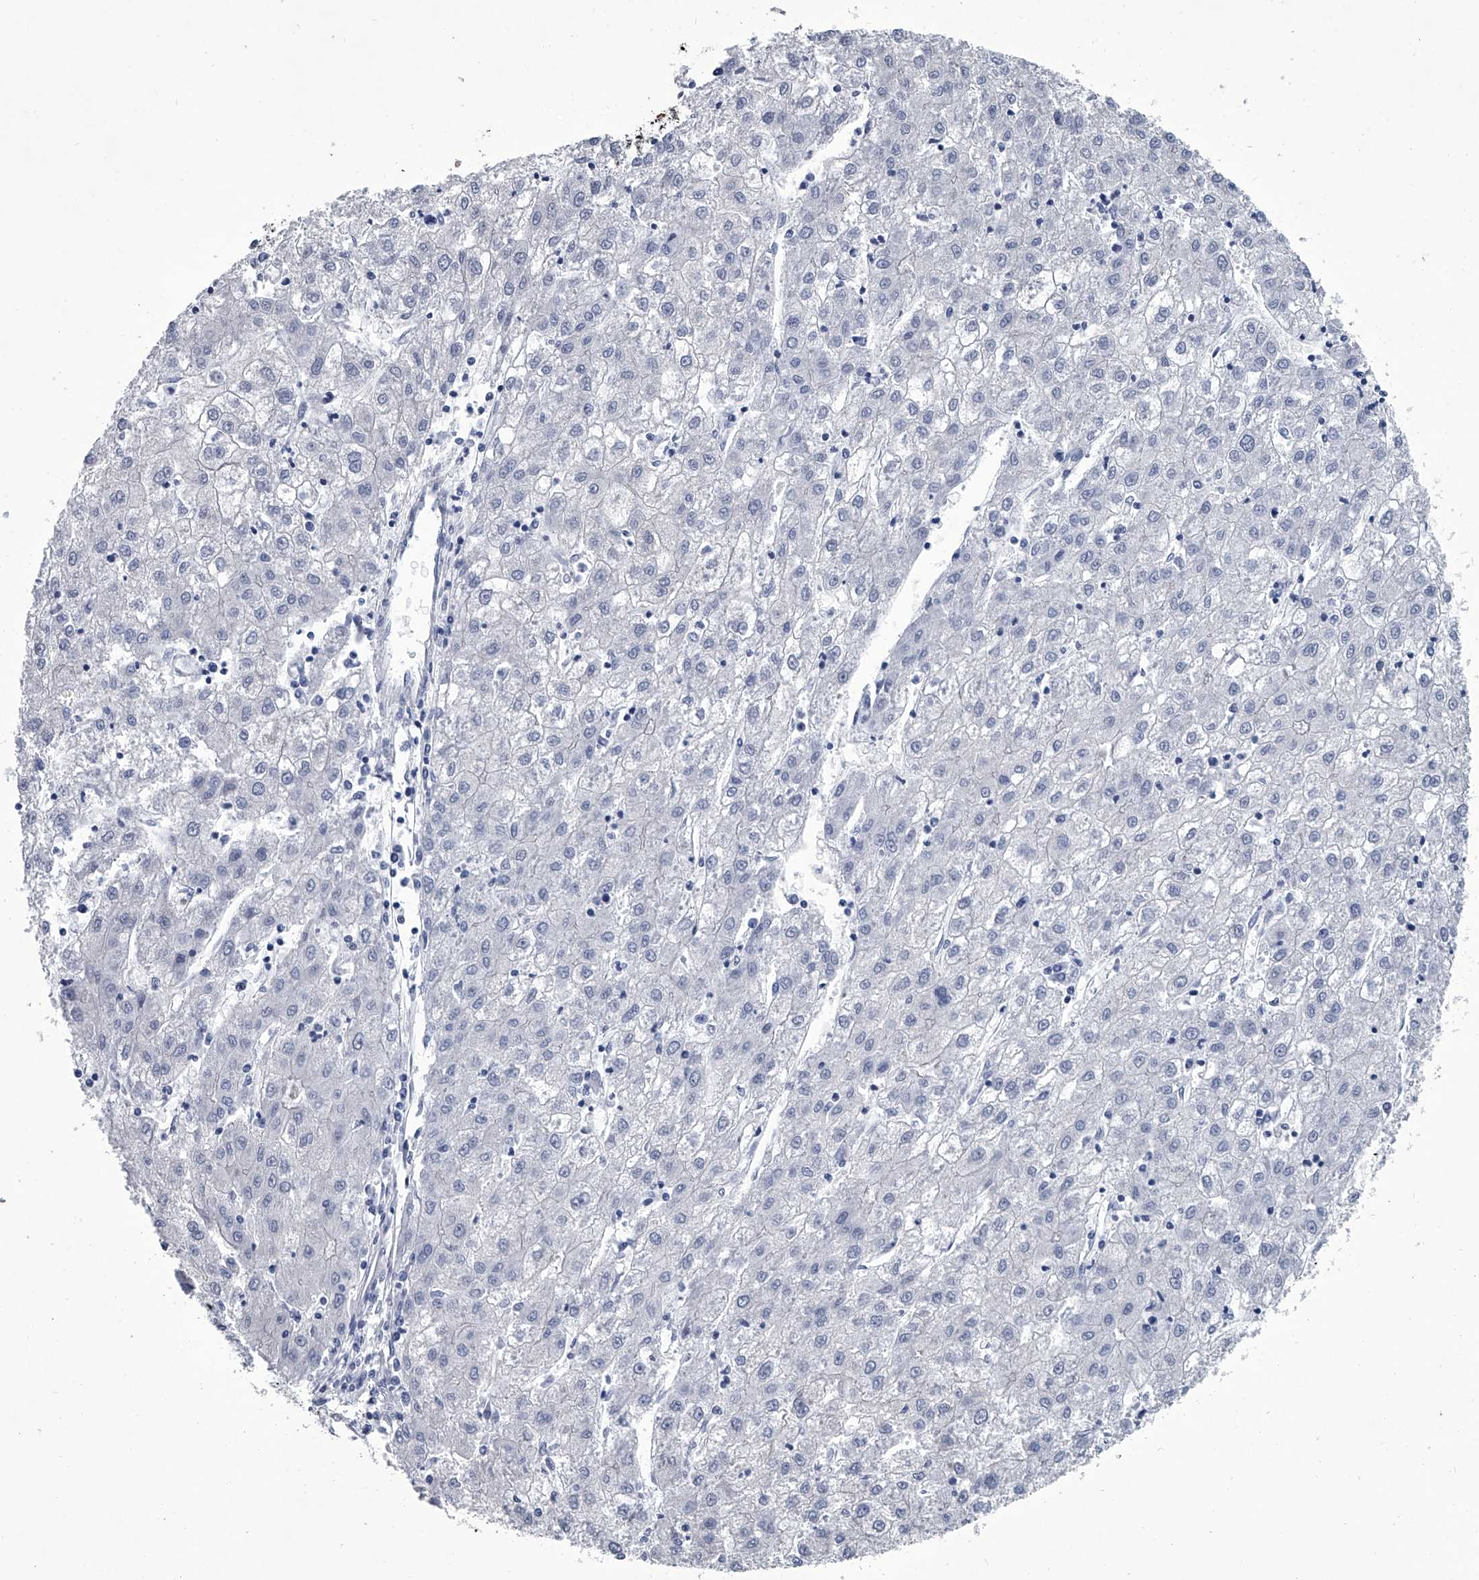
{"staining": {"intensity": "negative", "quantity": "none", "location": "none"}, "tissue": "liver cancer", "cell_type": "Tumor cells", "image_type": "cancer", "snomed": [{"axis": "morphology", "description": "Carcinoma, Hepatocellular, NOS"}, {"axis": "topography", "description": "Liver"}], "caption": "DAB (3,3'-diaminobenzidine) immunohistochemical staining of liver hepatocellular carcinoma demonstrates no significant expression in tumor cells.", "gene": "PPP2R5D", "patient": {"sex": "male", "age": 72}}